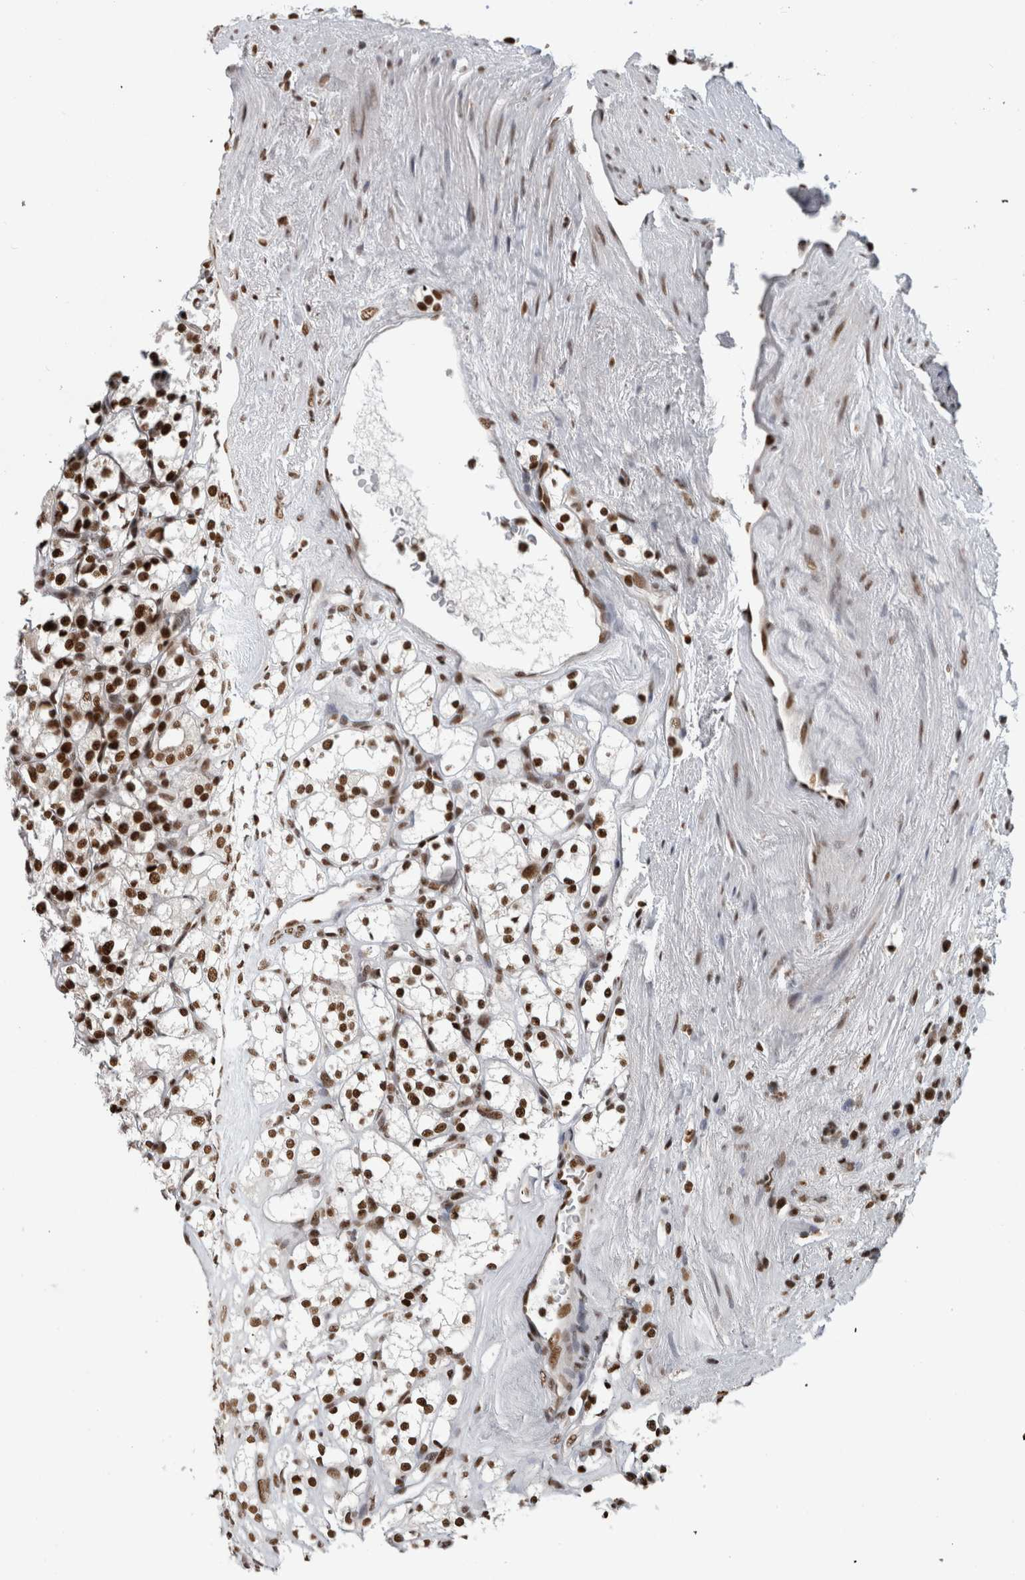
{"staining": {"intensity": "strong", "quantity": ">75%", "location": "nuclear"}, "tissue": "renal cancer", "cell_type": "Tumor cells", "image_type": "cancer", "snomed": [{"axis": "morphology", "description": "Adenocarcinoma, NOS"}, {"axis": "topography", "description": "Kidney"}], "caption": "Human renal cancer (adenocarcinoma) stained with a protein marker exhibits strong staining in tumor cells.", "gene": "ZSCAN2", "patient": {"sex": "male", "age": 77}}